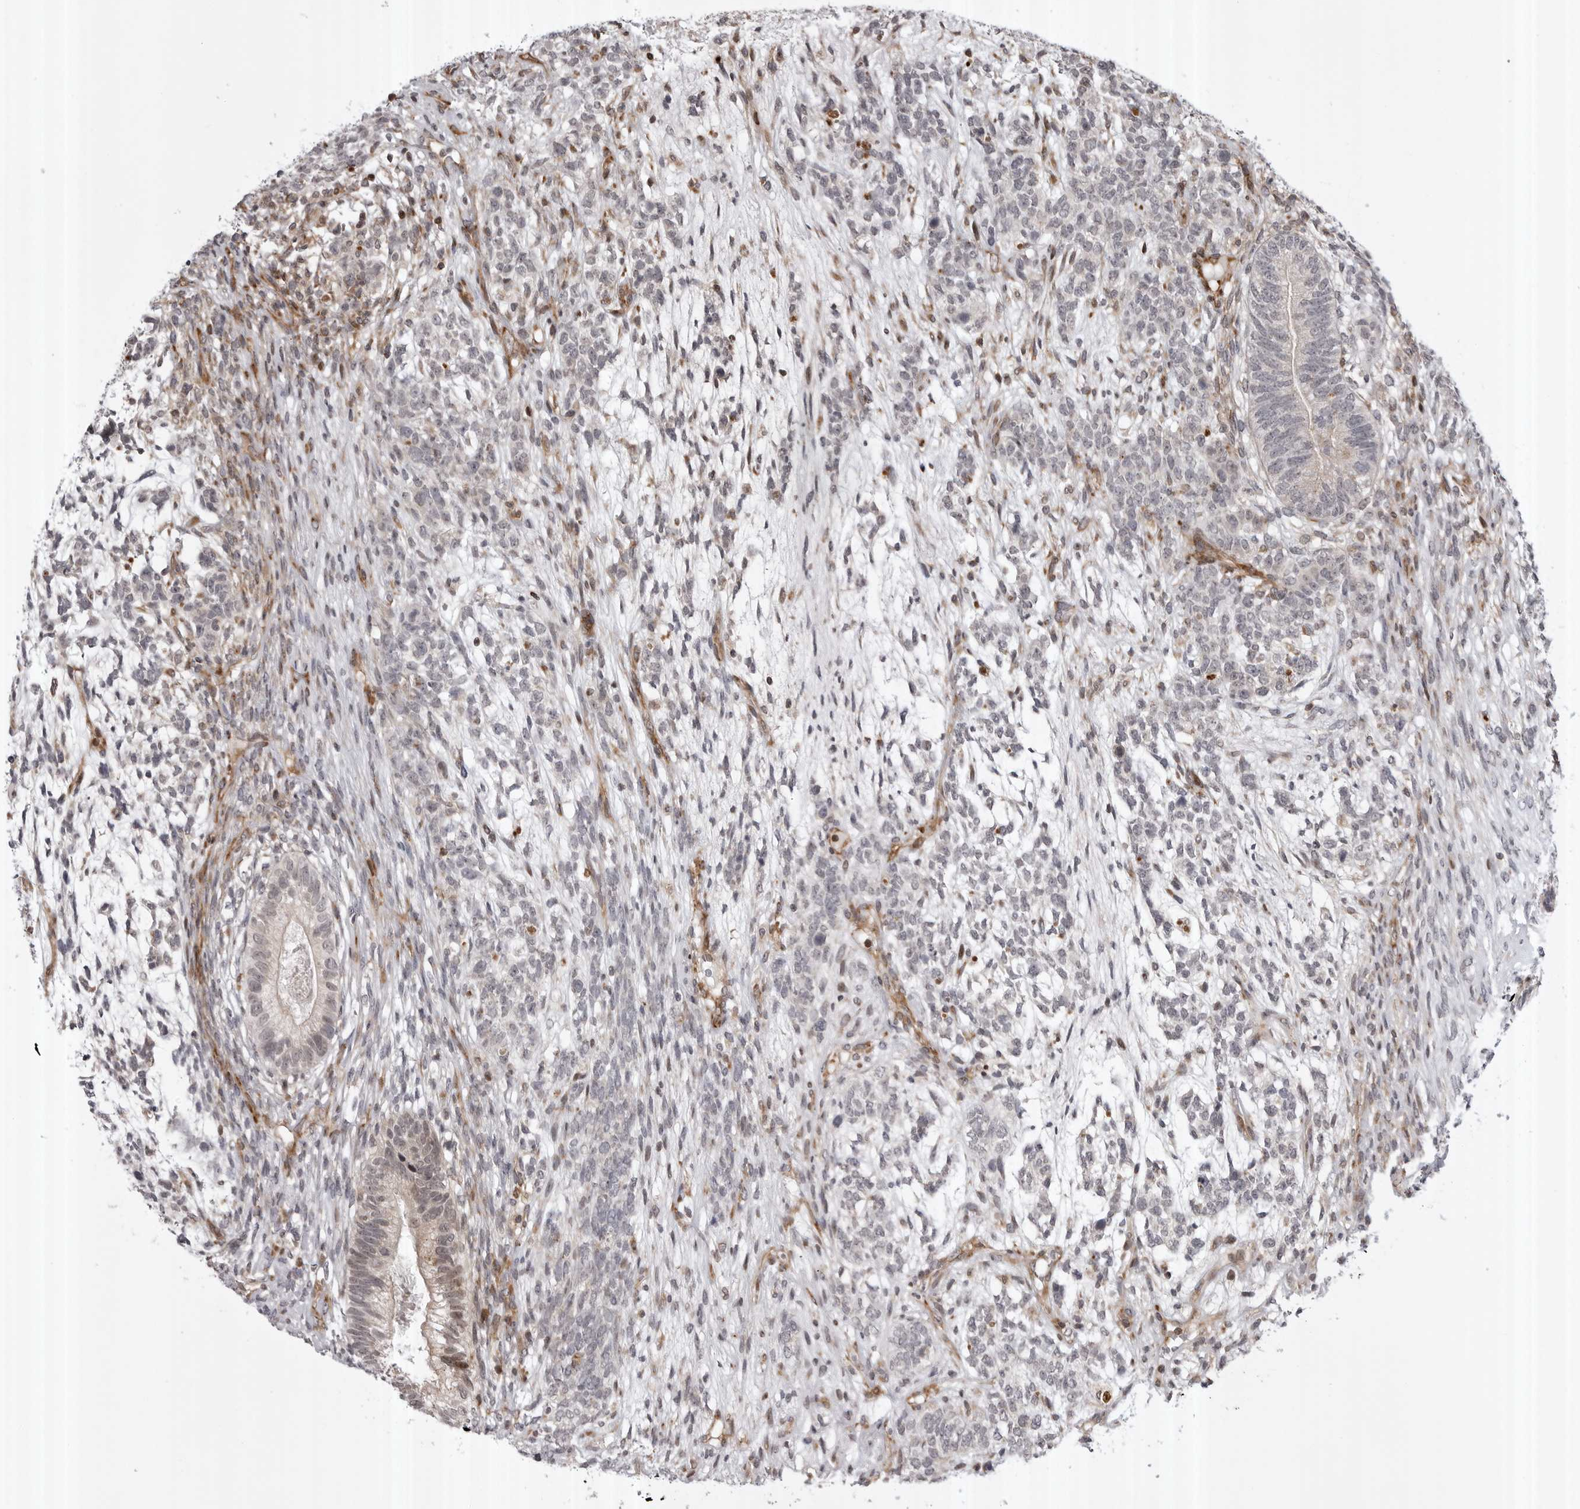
{"staining": {"intensity": "negative", "quantity": "none", "location": "none"}, "tissue": "testis cancer", "cell_type": "Tumor cells", "image_type": "cancer", "snomed": [{"axis": "morphology", "description": "Seminoma, NOS"}, {"axis": "morphology", "description": "Carcinoma, Embryonal, NOS"}, {"axis": "topography", "description": "Testis"}], "caption": "This image is of embryonal carcinoma (testis) stained with immunohistochemistry (IHC) to label a protein in brown with the nuclei are counter-stained blue. There is no staining in tumor cells. (DAB (3,3'-diaminobenzidine) IHC visualized using brightfield microscopy, high magnification).", "gene": "ABL1", "patient": {"sex": "male", "age": 28}}